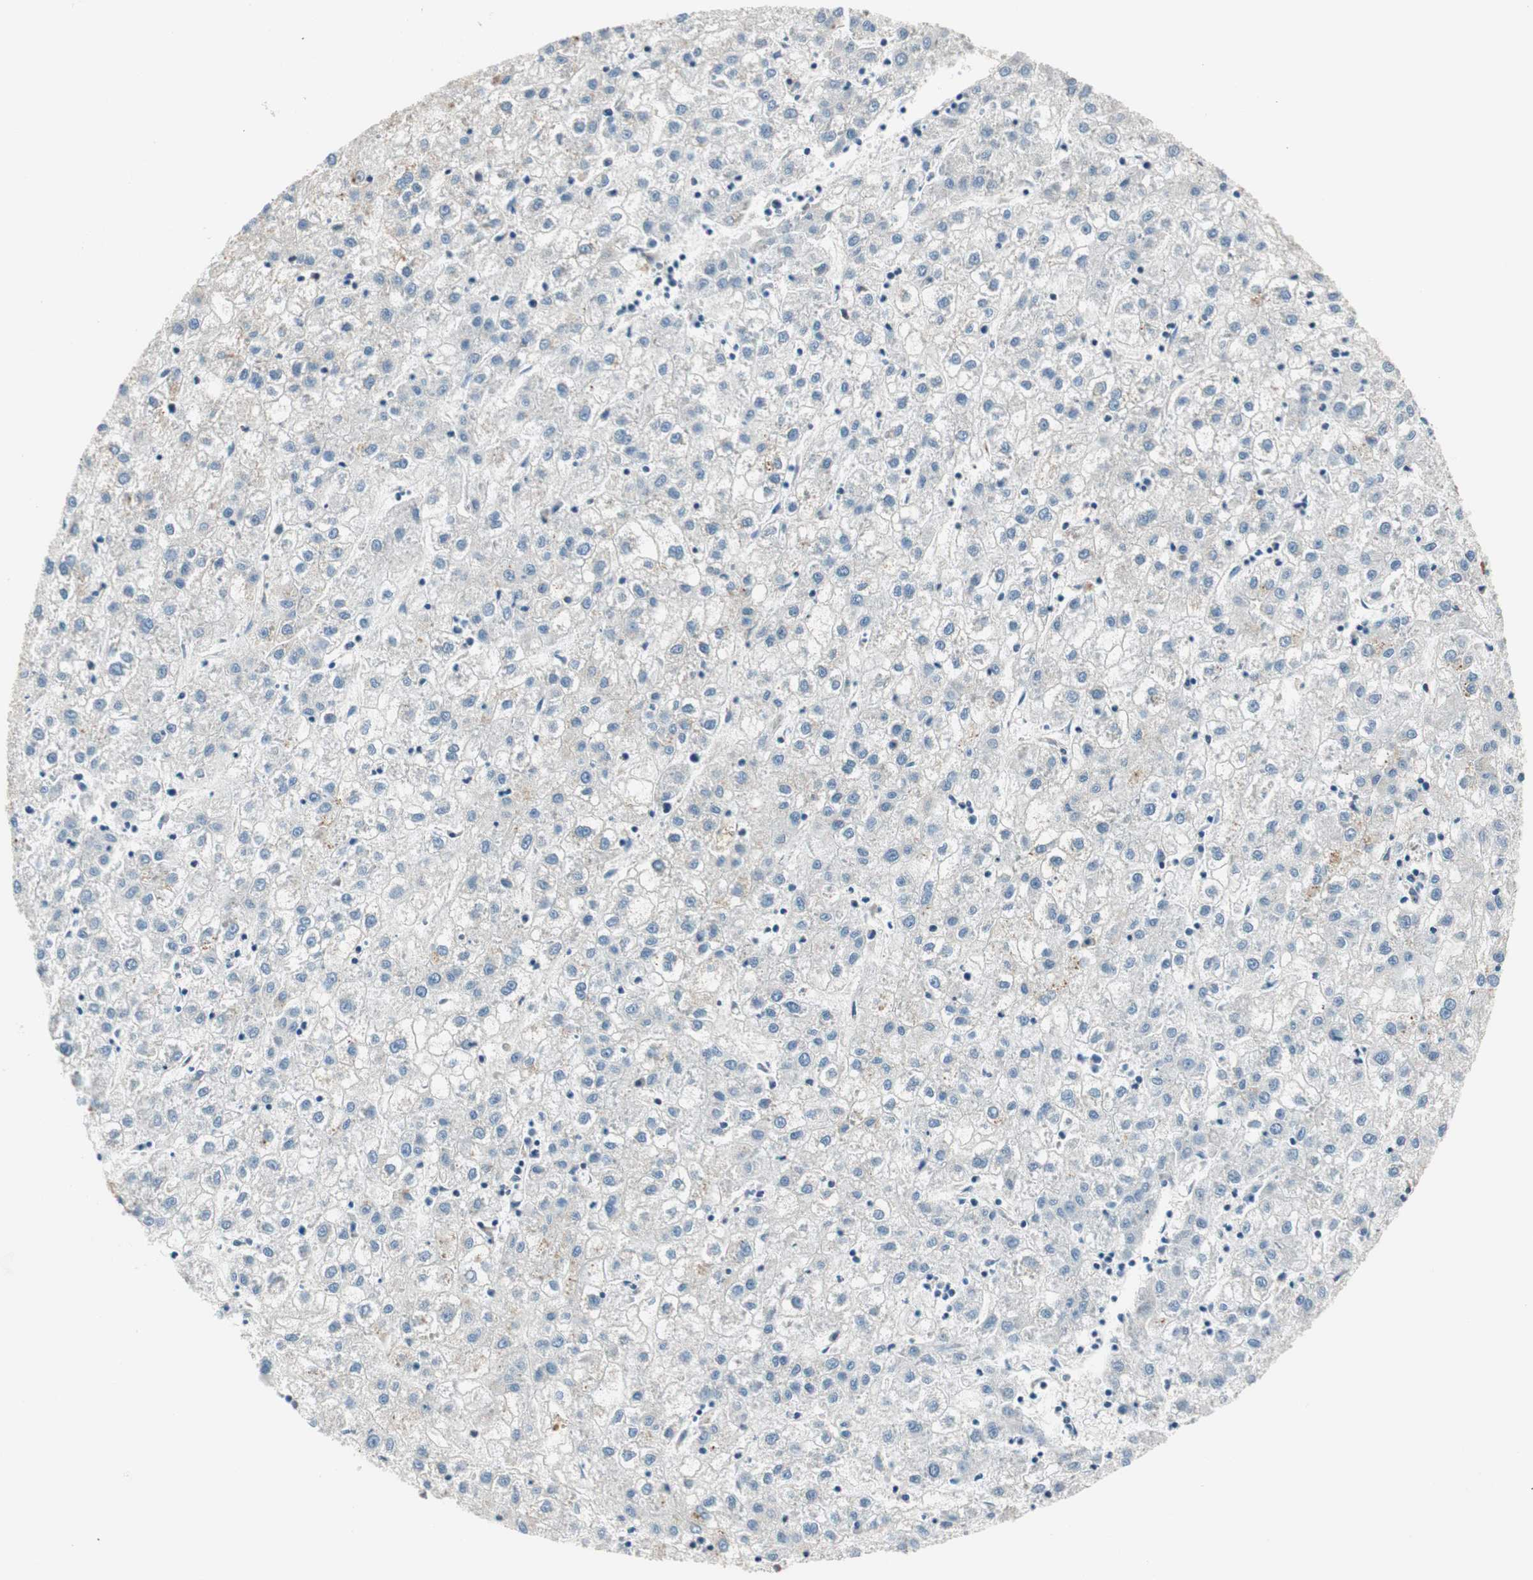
{"staining": {"intensity": "negative", "quantity": "none", "location": "none"}, "tissue": "liver cancer", "cell_type": "Tumor cells", "image_type": "cancer", "snomed": [{"axis": "morphology", "description": "Carcinoma, Hepatocellular, NOS"}, {"axis": "topography", "description": "Liver"}], "caption": "Immunohistochemistry image of human liver hepatocellular carcinoma stained for a protein (brown), which shows no expression in tumor cells. Brightfield microscopy of immunohistochemistry stained with DAB (brown) and hematoxylin (blue), captured at high magnification.", "gene": "RORB", "patient": {"sex": "male", "age": 72}}